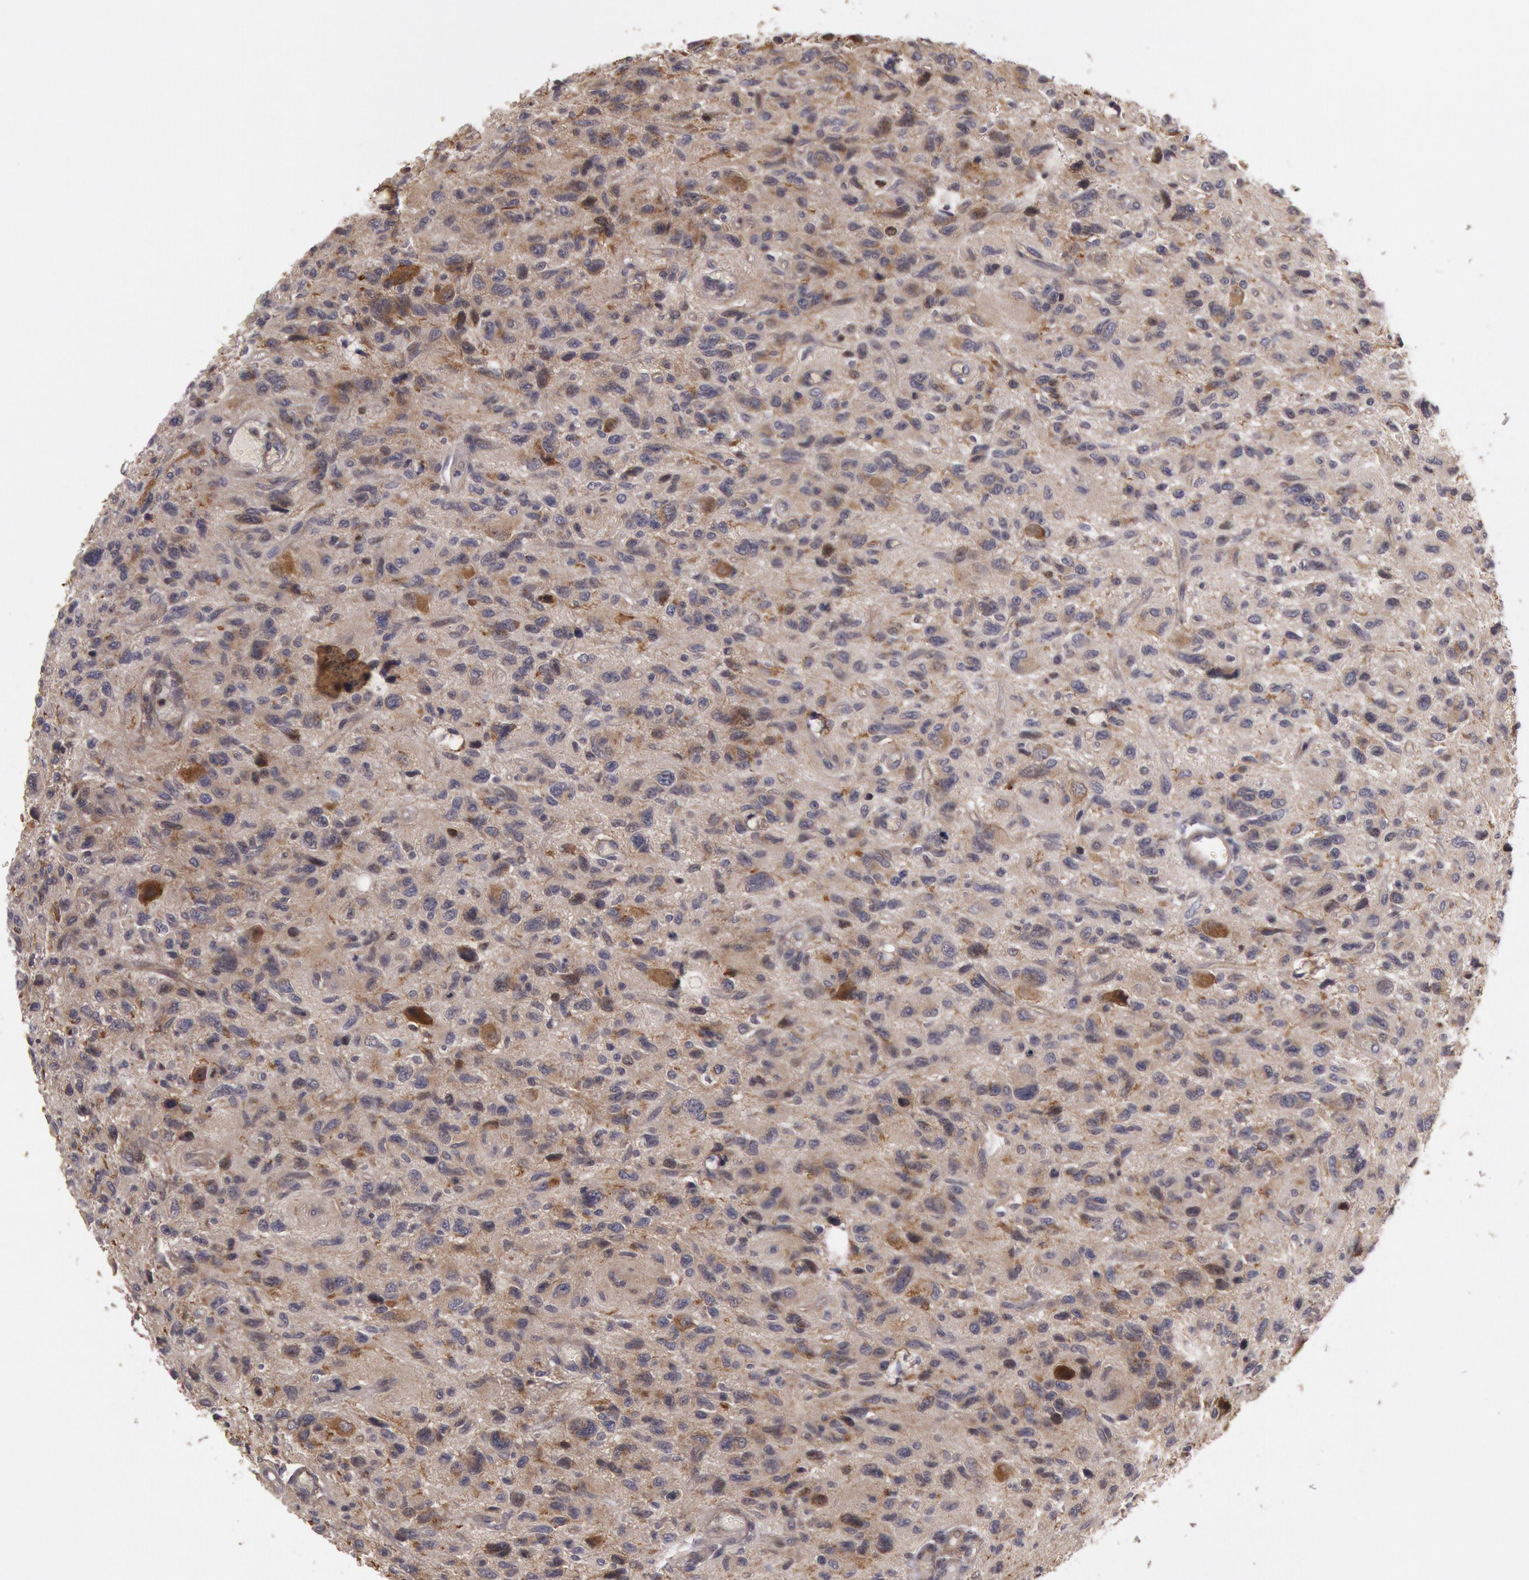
{"staining": {"intensity": "moderate", "quantity": "25%-75%", "location": "cytoplasmic/membranous"}, "tissue": "glioma", "cell_type": "Tumor cells", "image_type": "cancer", "snomed": [{"axis": "morphology", "description": "Glioma, malignant, High grade"}, {"axis": "topography", "description": "Brain"}], "caption": "Malignant high-grade glioma stained with a protein marker exhibits moderate staining in tumor cells.", "gene": "TRIB2", "patient": {"sex": "female", "age": 60}}